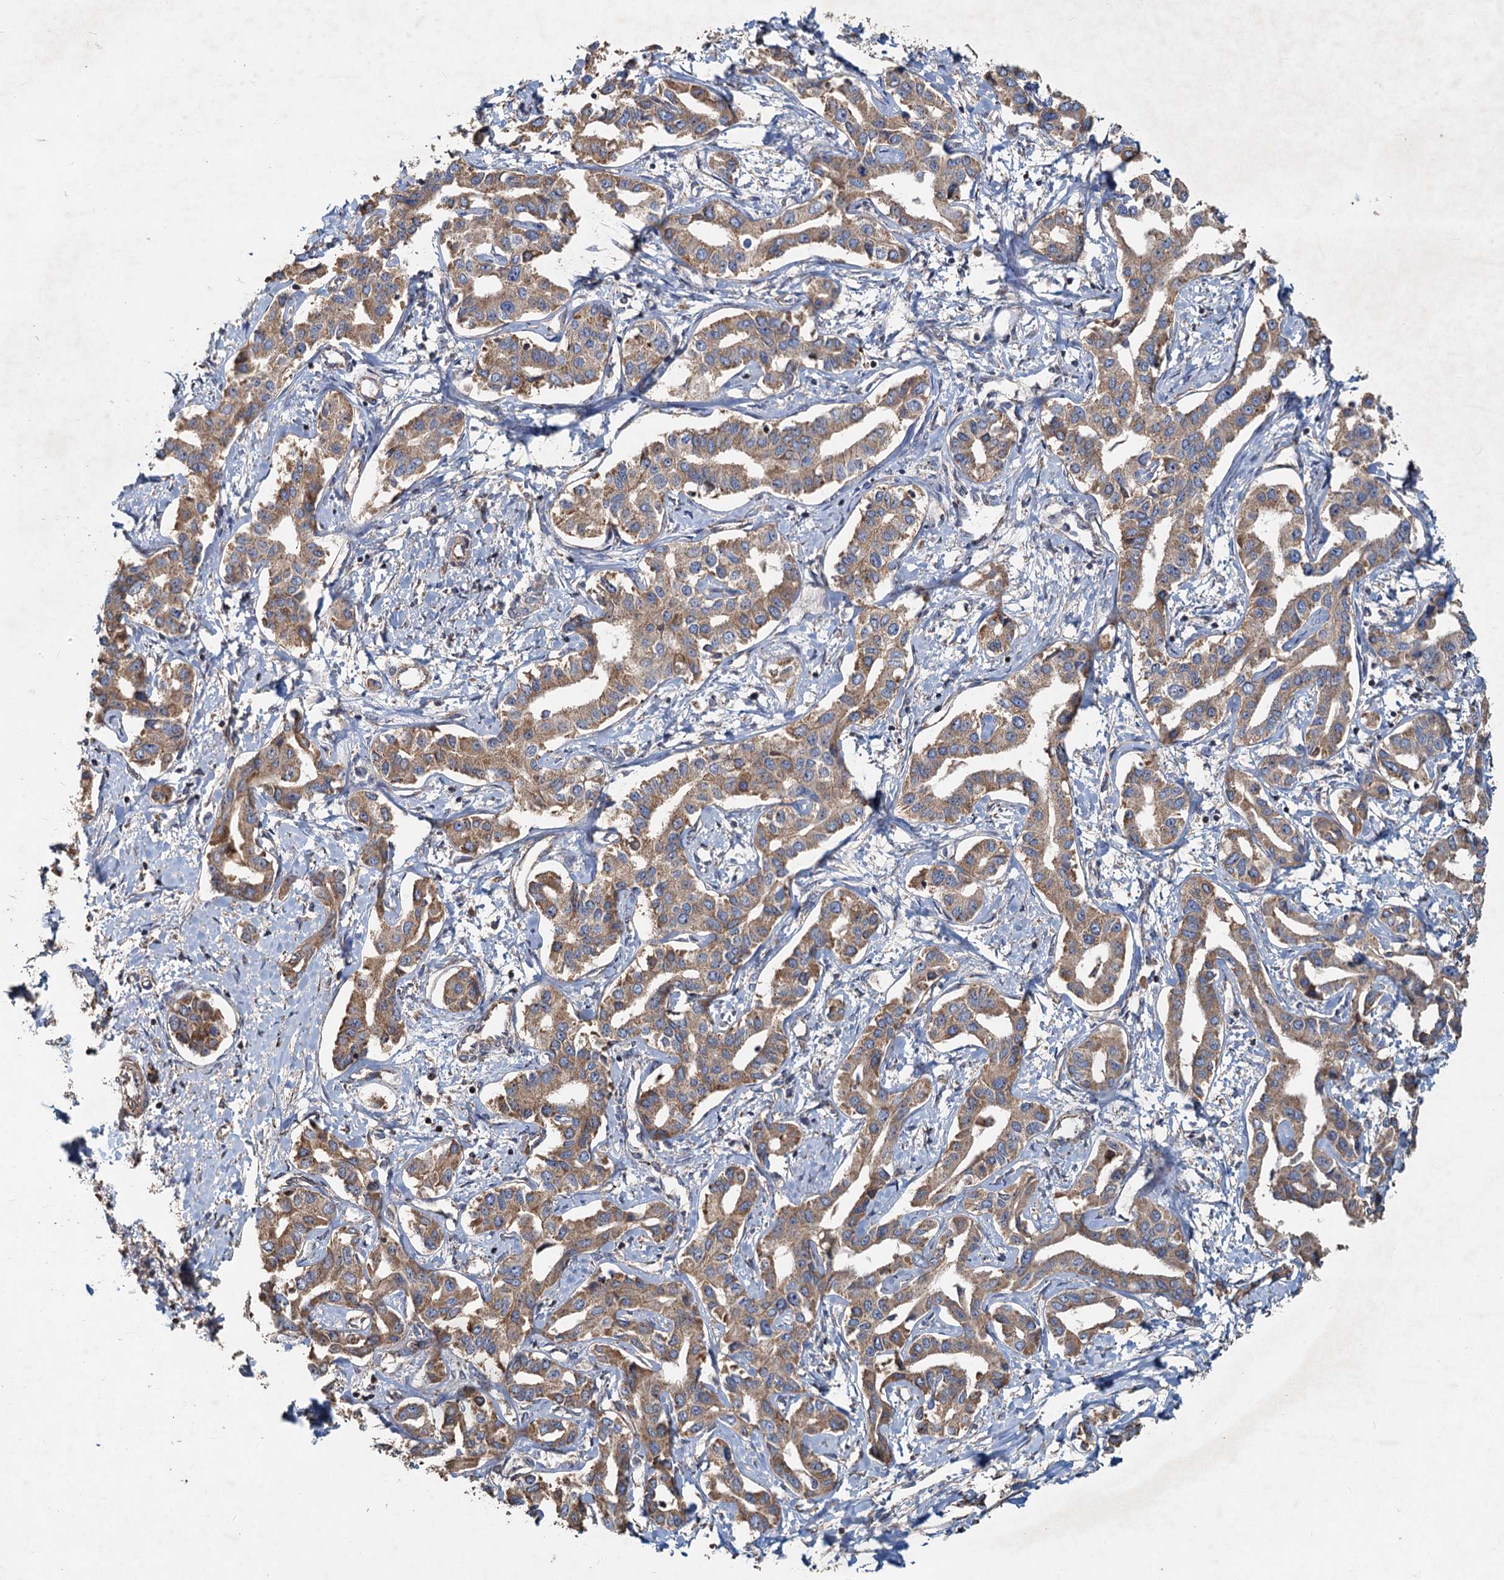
{"staining": {"intensity": "moderate", "quantity": ">75%", "location": "cytoplasmic/membranous"}, "tissue": "liver cancer", "cell_type": "Tumor cells", "image_type": "cancer", "snomed": [{"axis": "morphology", "description": "Cholangiocarcinoma"}, {"axis": "topography", "description": "Liver"}], "caption": "Cholangiocarcinoma (liver) stained with a brown dye exhibits moderate cytoplasmic/membranous positive staining in approximately >75% of tumor cells.", "gene": "SDS", "patient": {"sex": "male", "age": 59}}